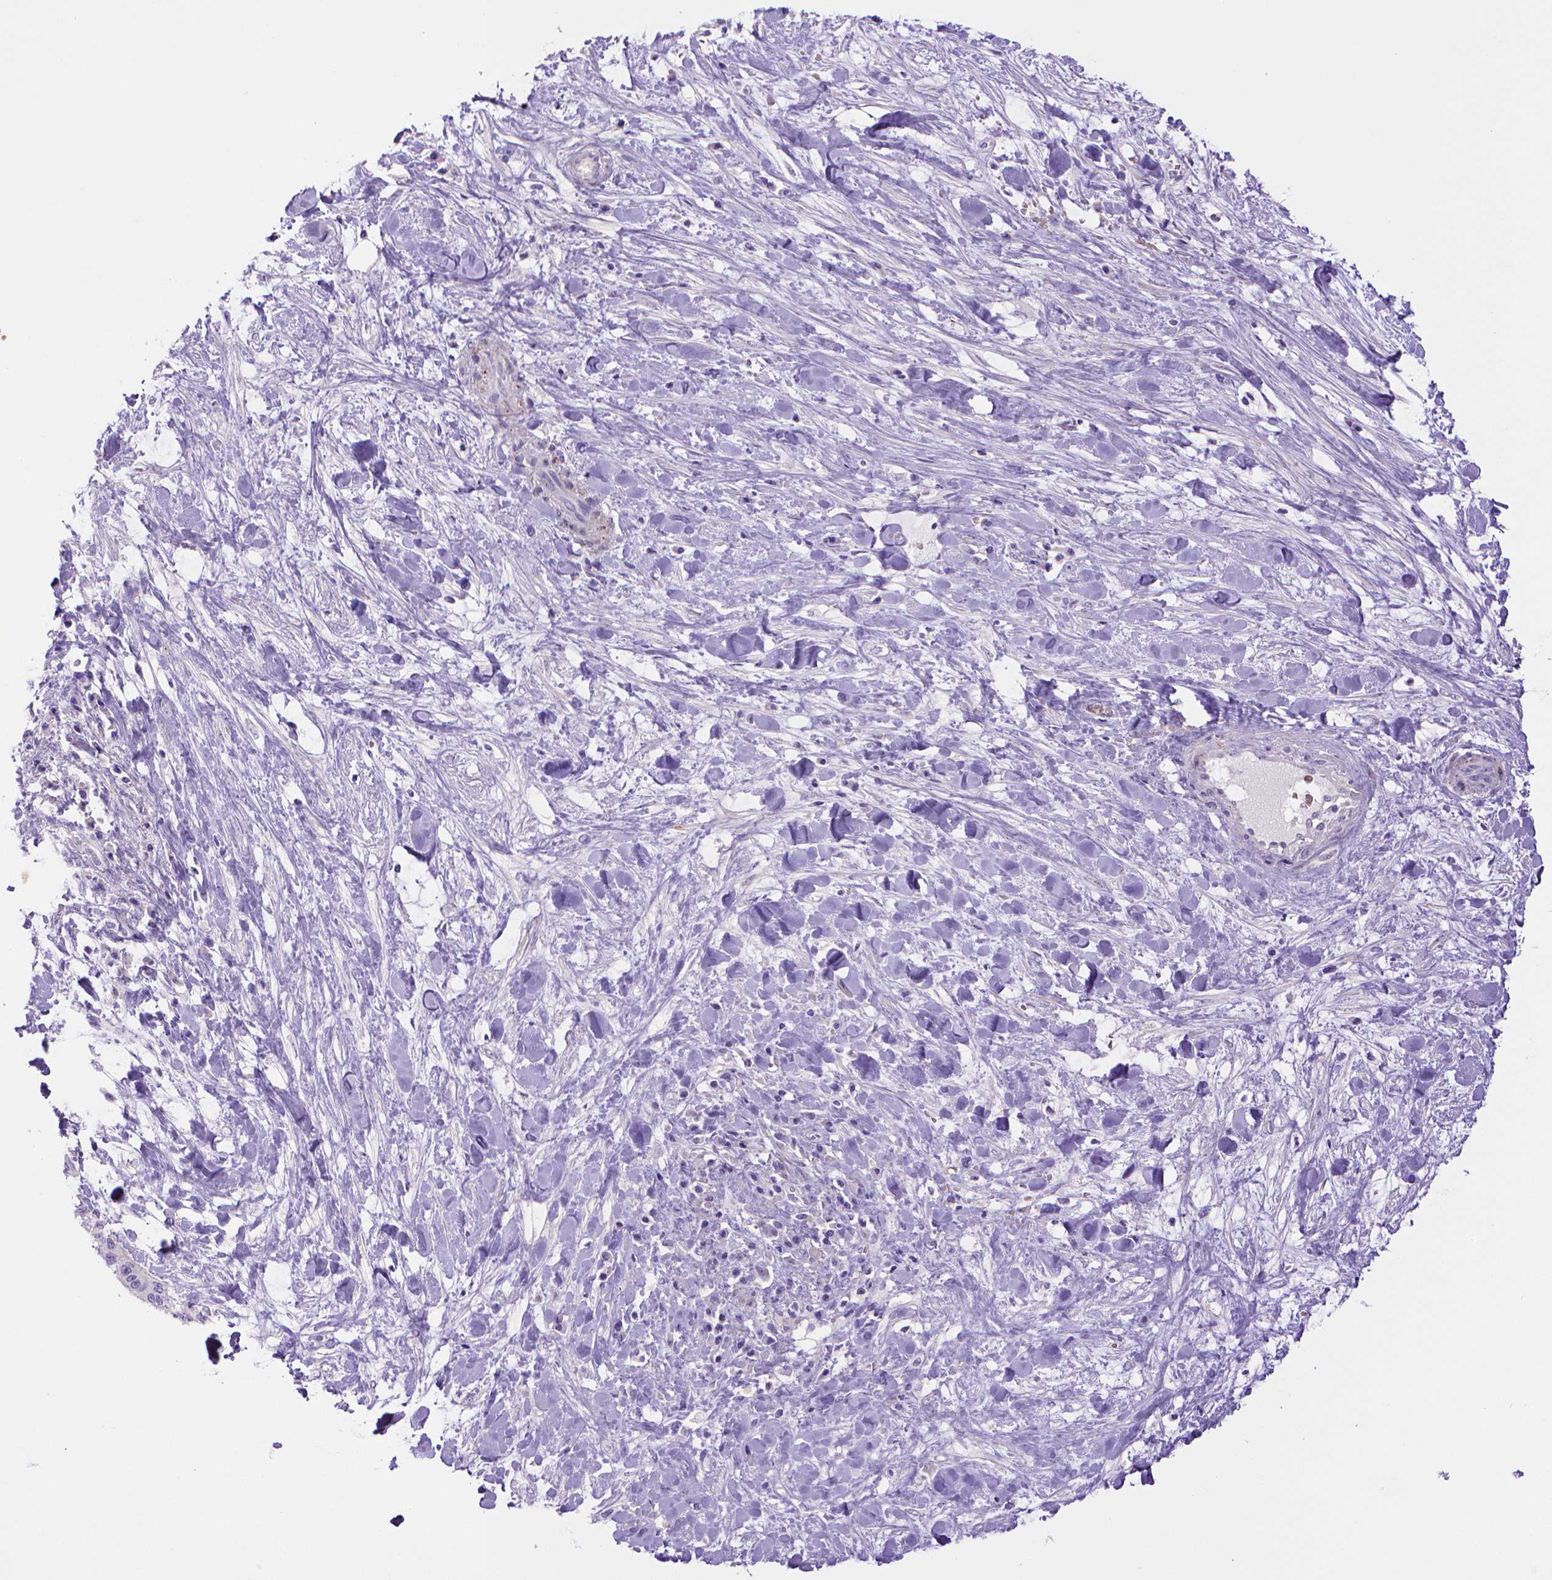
{"staining": {"intensity": "negative", "quantity": "none", "location": "none"}, "tissue": "liver cancer", "cell_type": "Tumor cells", "image_type": "cancer", "snomed": [{"axis": "morphology", "description": "Cholangiocarcinoma"}, {"axis": "topography", "description": "Liver"}], "caption": "Immunohistochemistry (IHC) of human liver cancer demonstrates no positivity in tumor cells. (Stains: DAB IHC with hematoxylin counter stain, Microscopy: brightfield microscopy at high magnification).", "gene": "BAAT", "patient": {"sex": "female", "age": 73}}